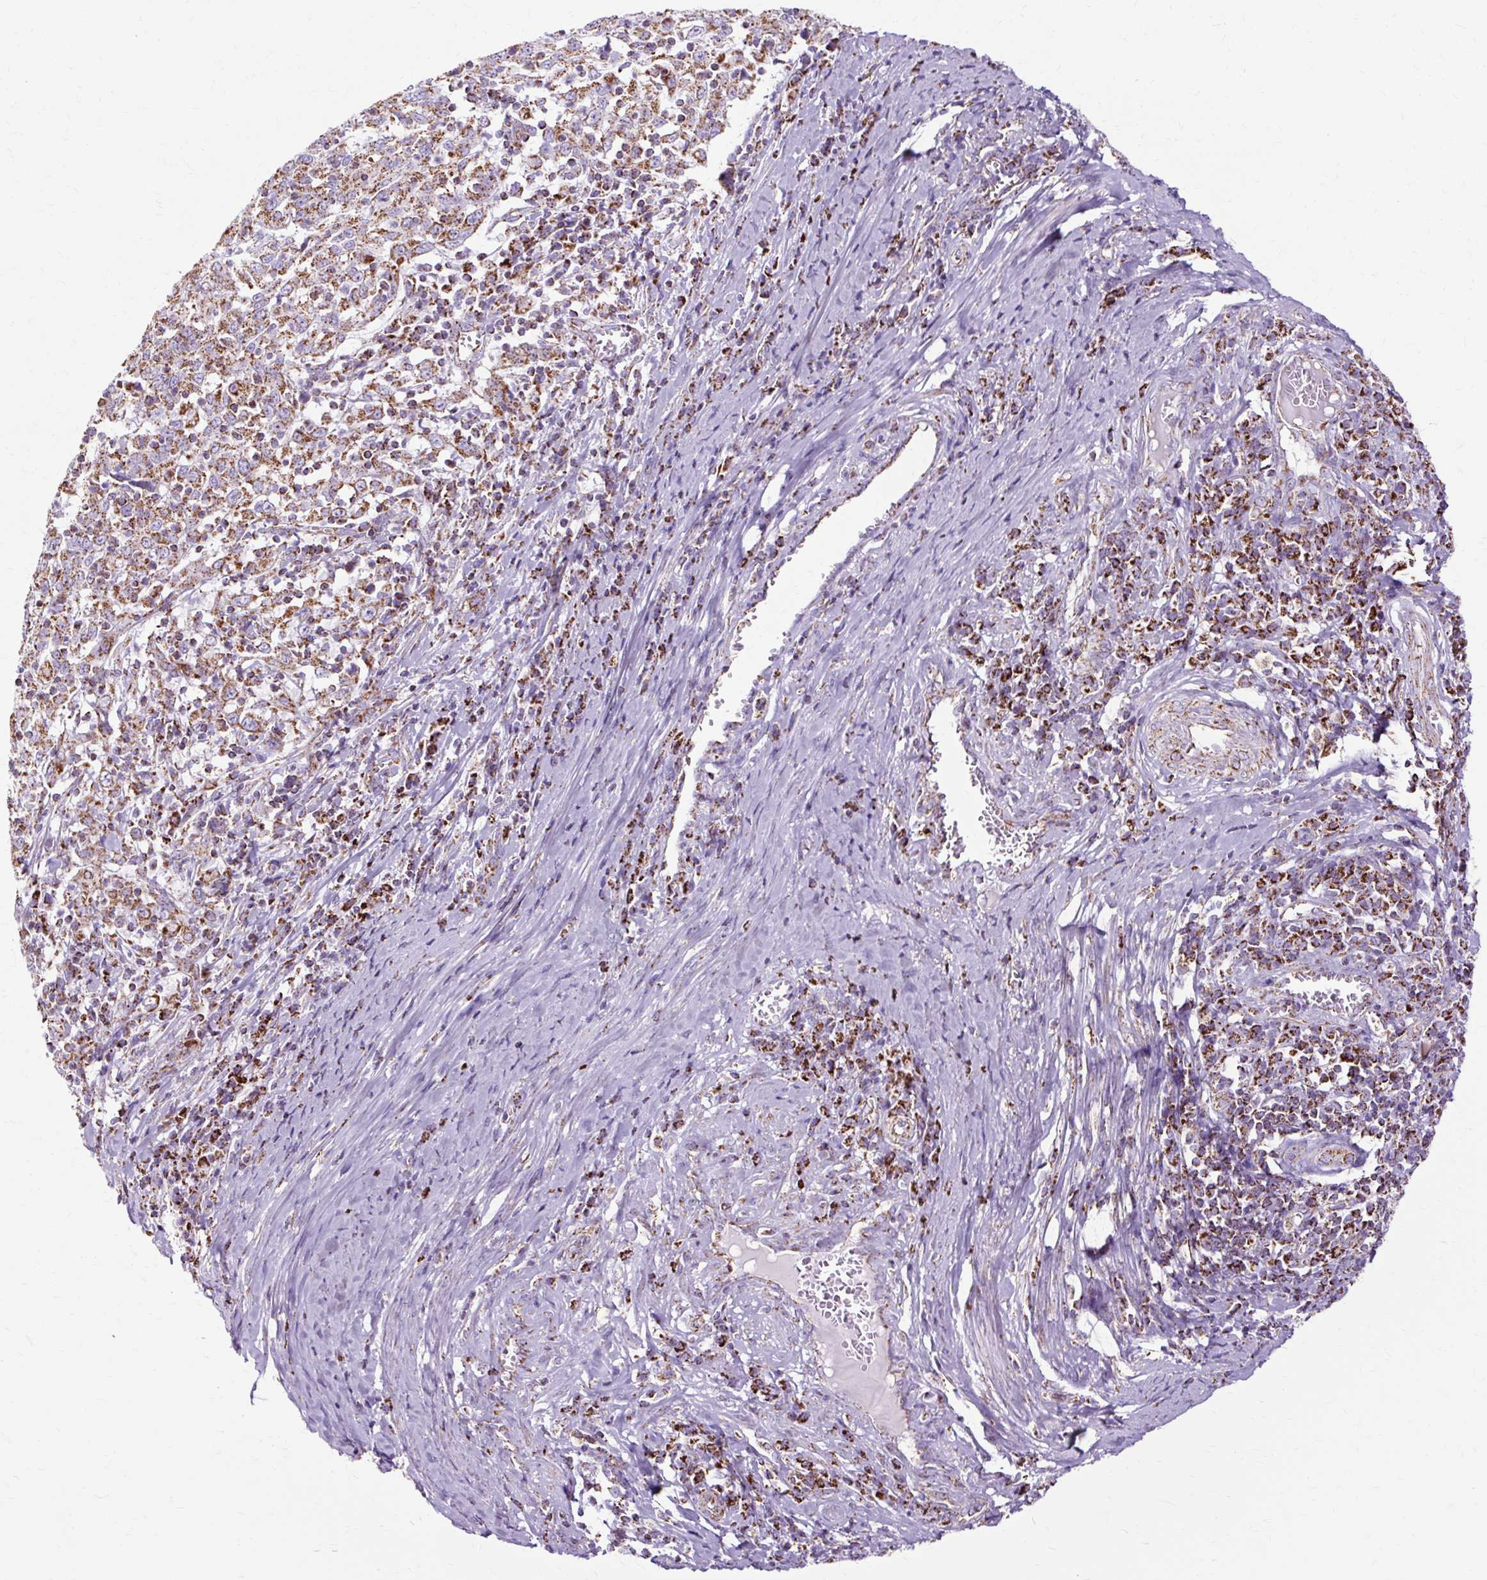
{"staining": {"intensity": "moderate", "quantity": ">75%", "location": "cytoplasmic/membranous"}, "tissue": "cervical cancer", "cell_type": "Tumor cells", "image_type": "cancer", "snomed": [{"axis": "morphology", "description": "Squamous cell carcinoma, NOS"}, {"axis": "topography", "description": "Cervix"}], "caption": "The immunohistochemical stain shows moderate cytoplasmic/membranous staining in tumor cells of cervical cancer tissue.", "gene": "DLAT", "patient": {"sex": "female", "age": 46}}